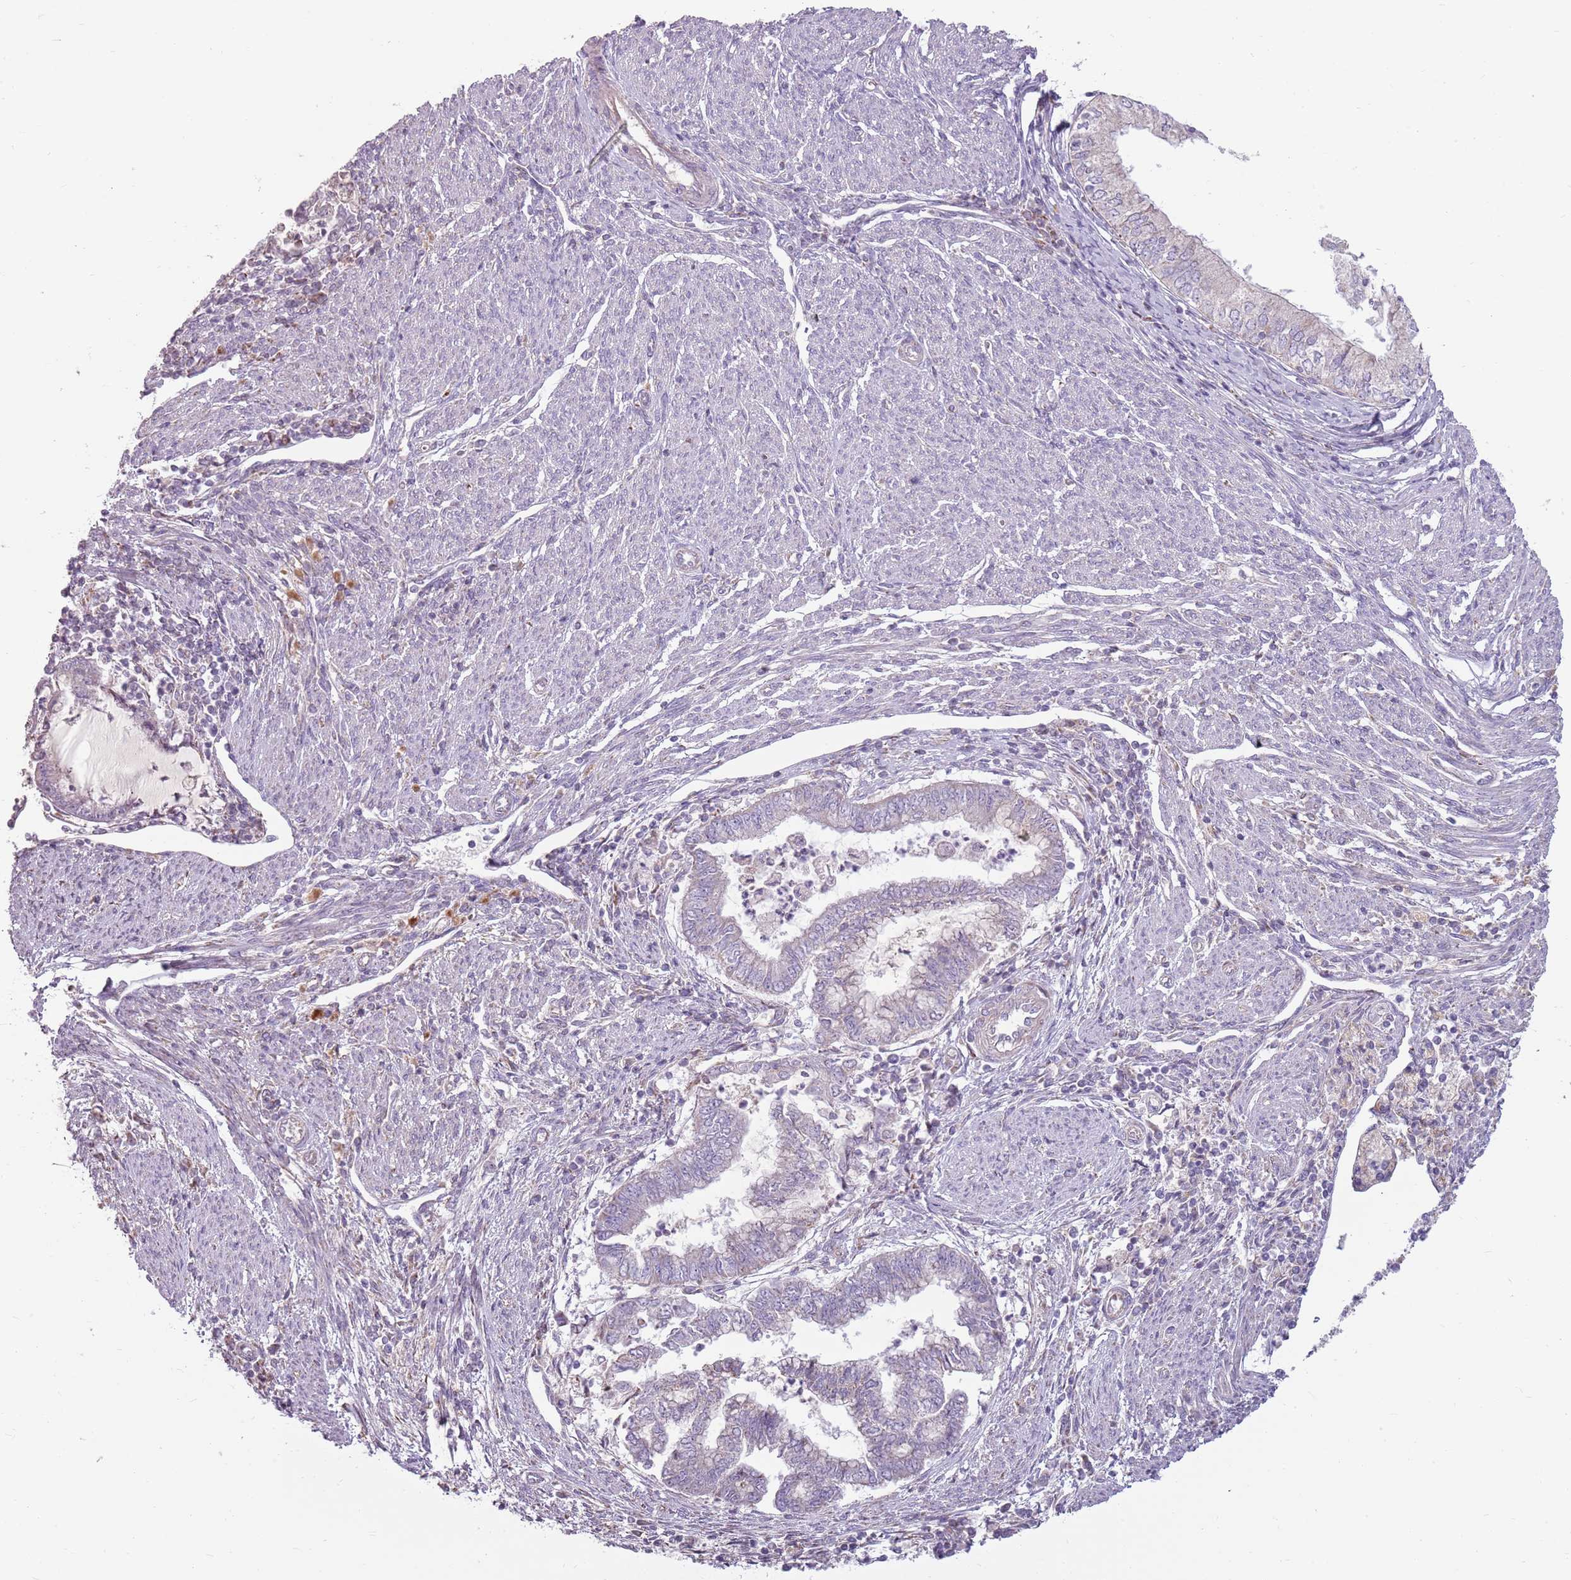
{"staining": {"intensity": "negative", "quantity": "none", "location": "none"}, "tissue": "endometrial cancer", "cell_type": "Tumor cells", "image_type": "cancer", "snomed": [{"axis": "morphology", "description": "Adenocarcinoma, NOS"}, {"axis": "topography", "description": "Endometrium"}], "caption": "This image is of endometrial cancer (adenocarcinoma) stained with IHC to label a protein in brown with the nuclei are counter-stained blue. There is no staining in tumor cells.", "gene": "ZNF530", "patient": {"sex": "female", "age": 79}}